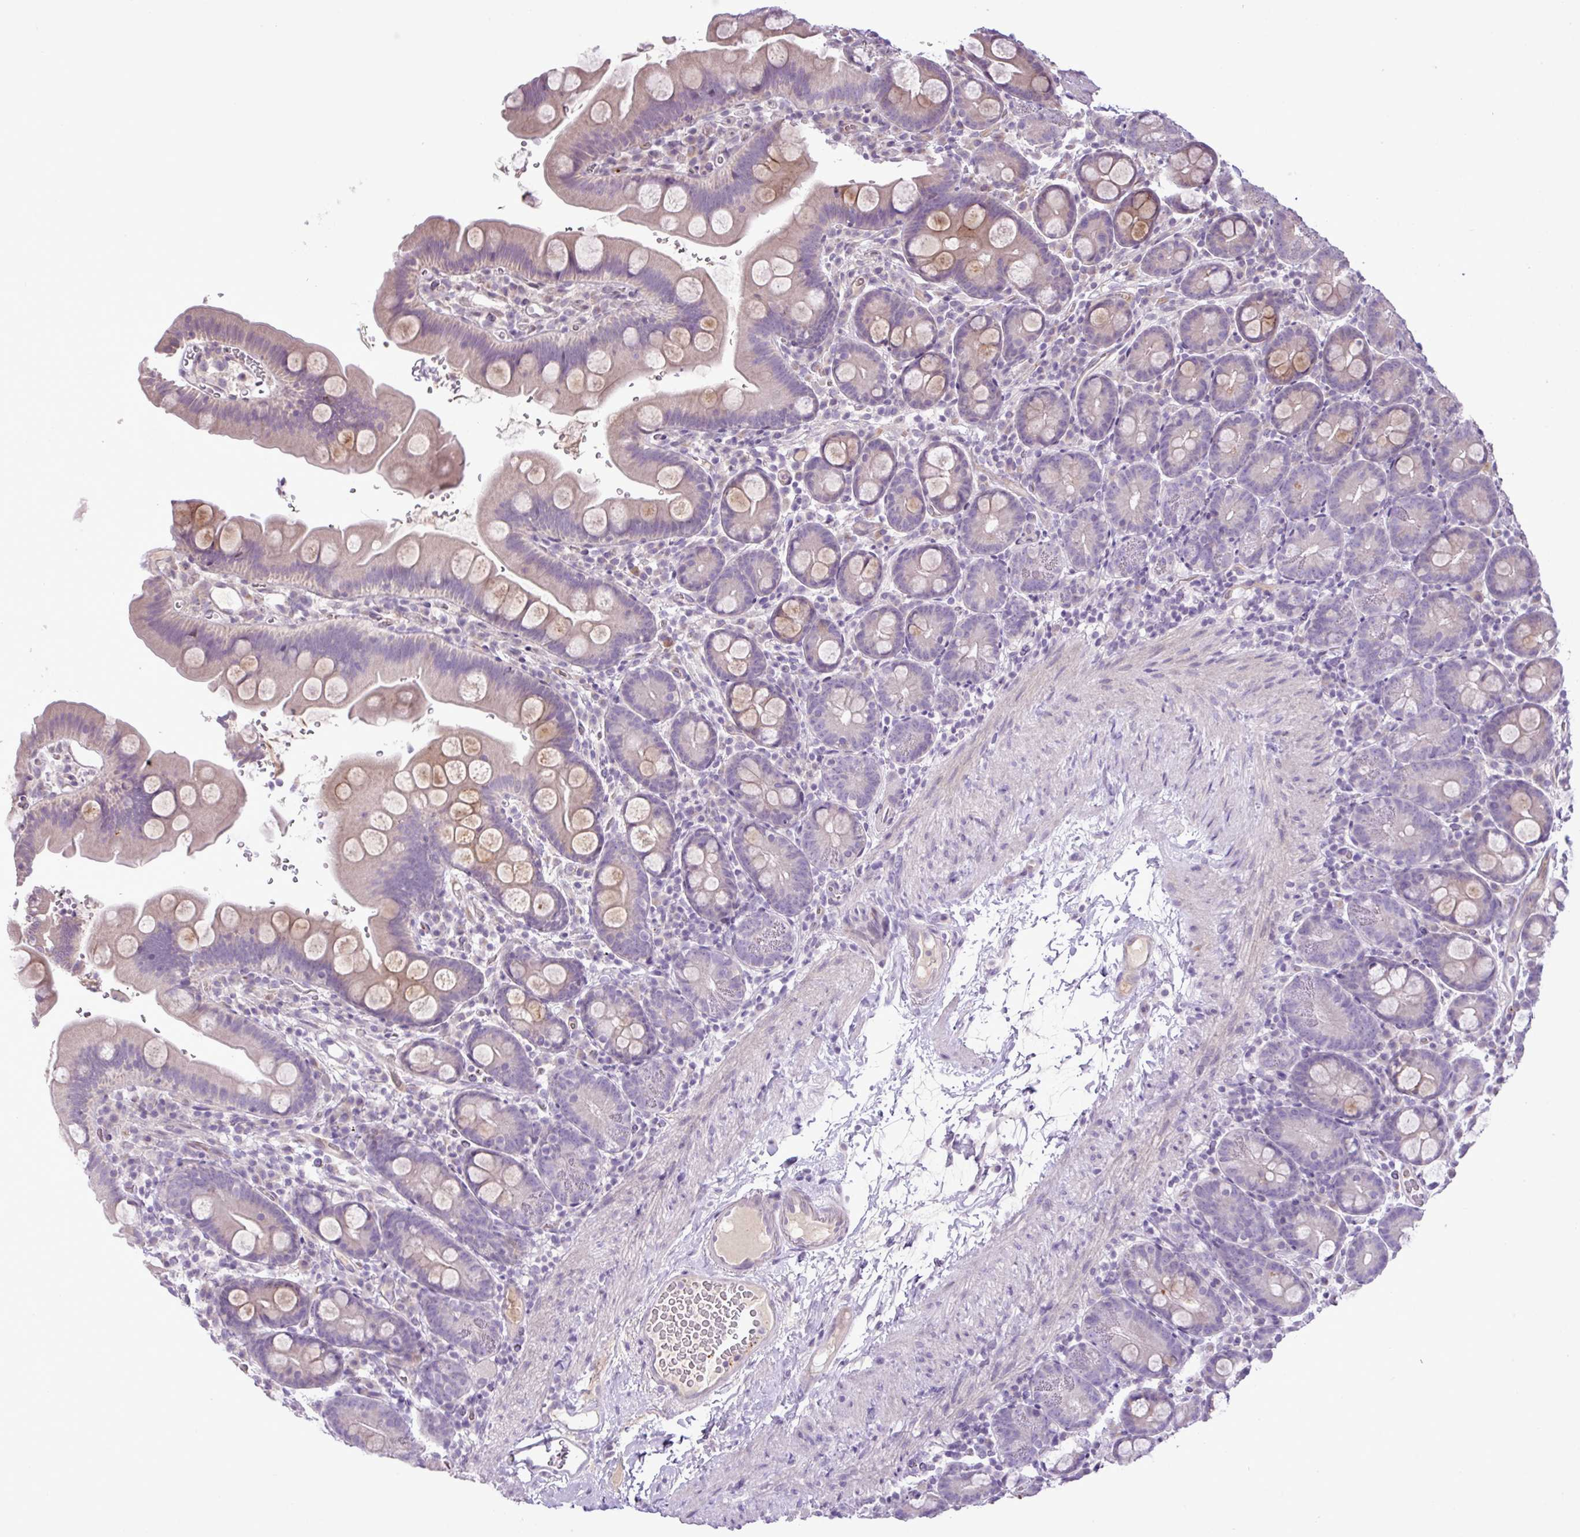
{"staining": {"intensity": "weak", "quantity": "25%-75%", "location": "cytoplasmic/membranous"}, "tissue": "small intestine", "cell_type": "Glandular cells", "image_type": "normal", "snomed": [{"axis": "morphology", "description": "Normal tissue, NOS"}, {"axis": "topography", "description": "Small intestine"}], "caption": "Weak cytoplasmic/membranous positivity for a protein is identified in approximately 25%-75% of glandular cells of normal small intestine using immunohistochemistry.", "gene": "DNAJB13", "patient": {"sex": "female", "age": 68}}